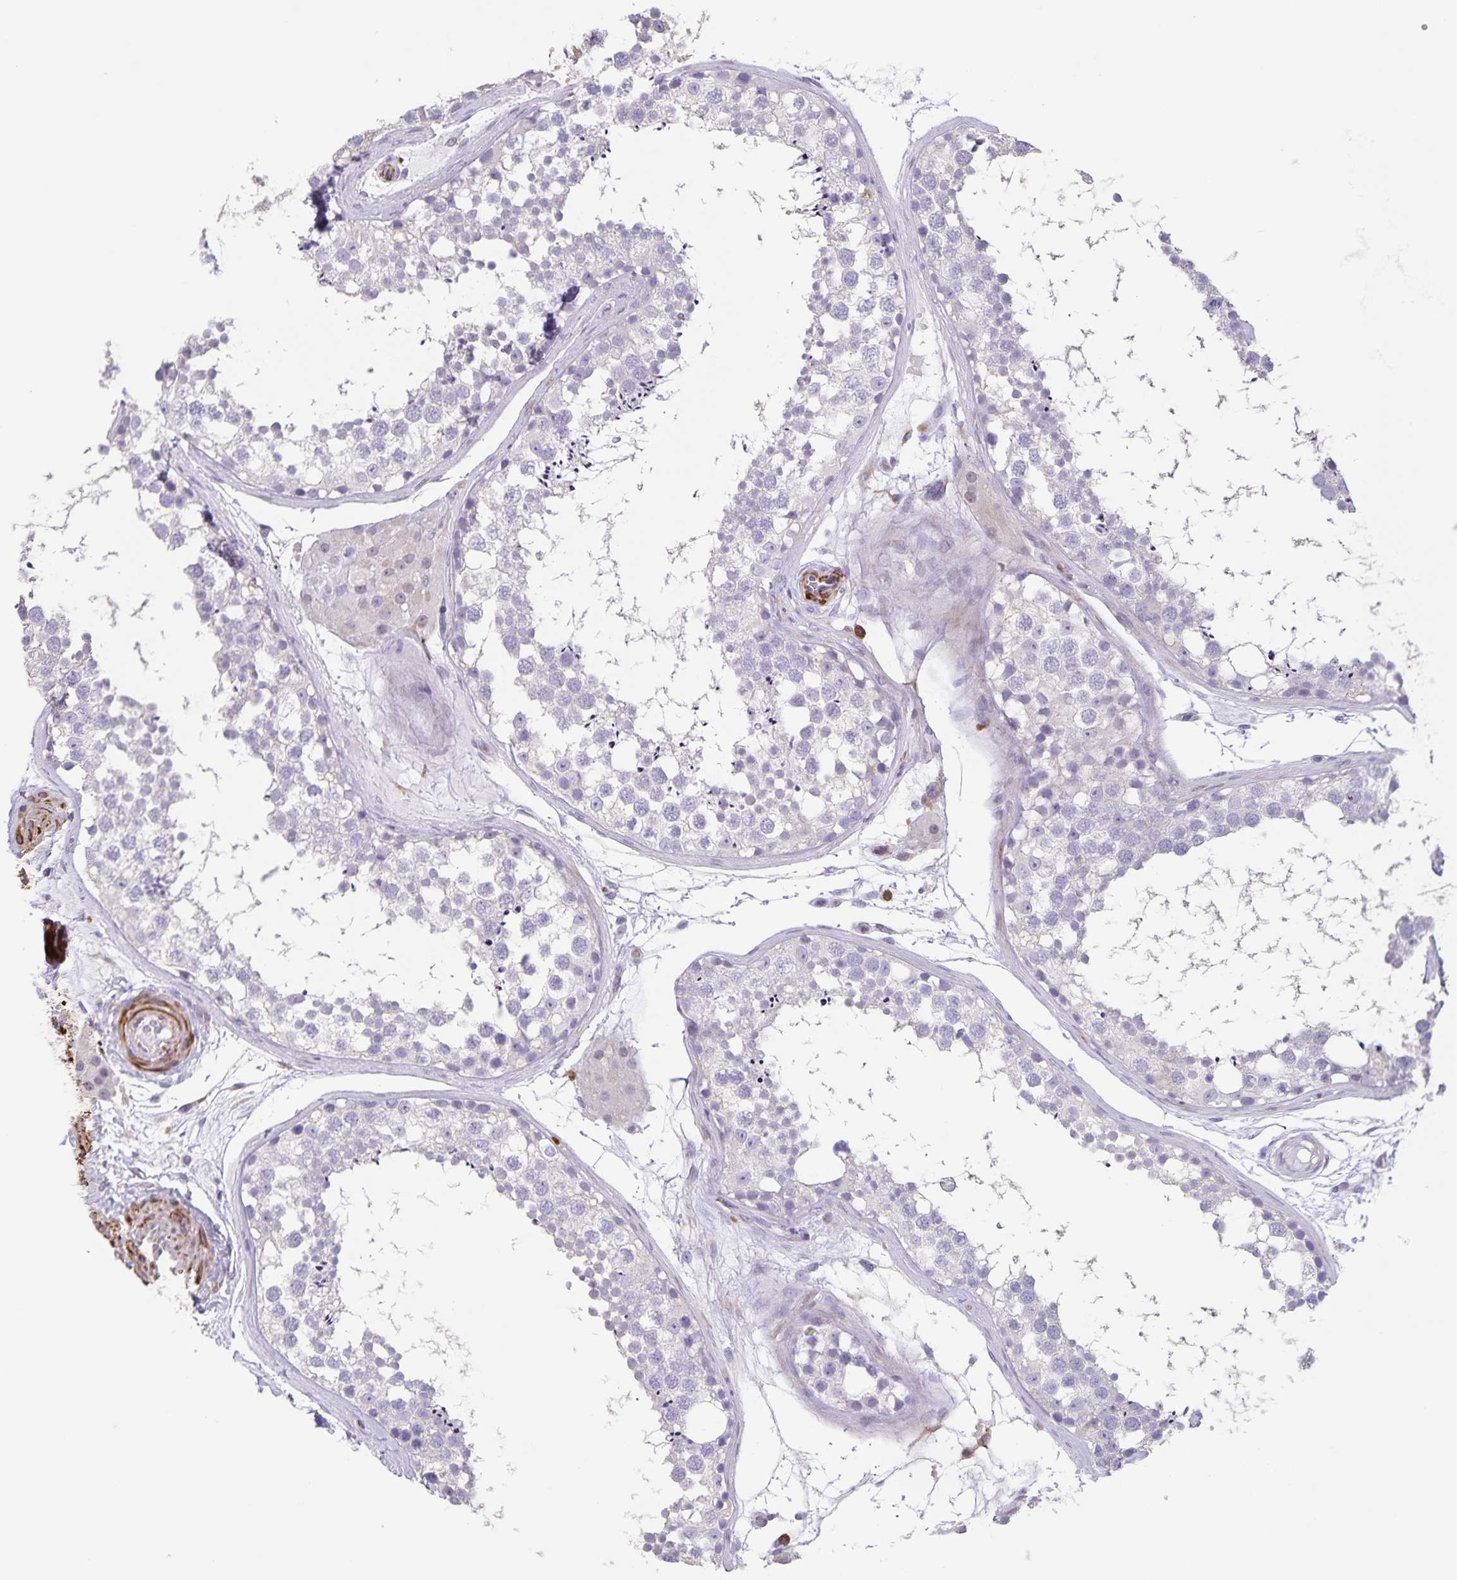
{"staining": {"intensity": "negative", "quantity": "none", "location": "none"}, "tissue": "testis", "cell_type": "Cells in seminiferous ducts", "image_type": "normal", "snomed": [{"axis": "morphology", "description": "Normal tissue, NOS"}, {"axis": "morphology", "description": "Seminoma, NOS"}, {"axis": "topography", "description": "Testis"}], "caption": "An IHC image of unremarkable testis is shown. There is no staining in cells in seminiferous ducts of testis. (DAB (3,3'-diaminobenzidine) immunohistochemistry with hematoxylin counter stain).", "gene": "SYNM", "patient": {"sex": "male", "age": 65}}